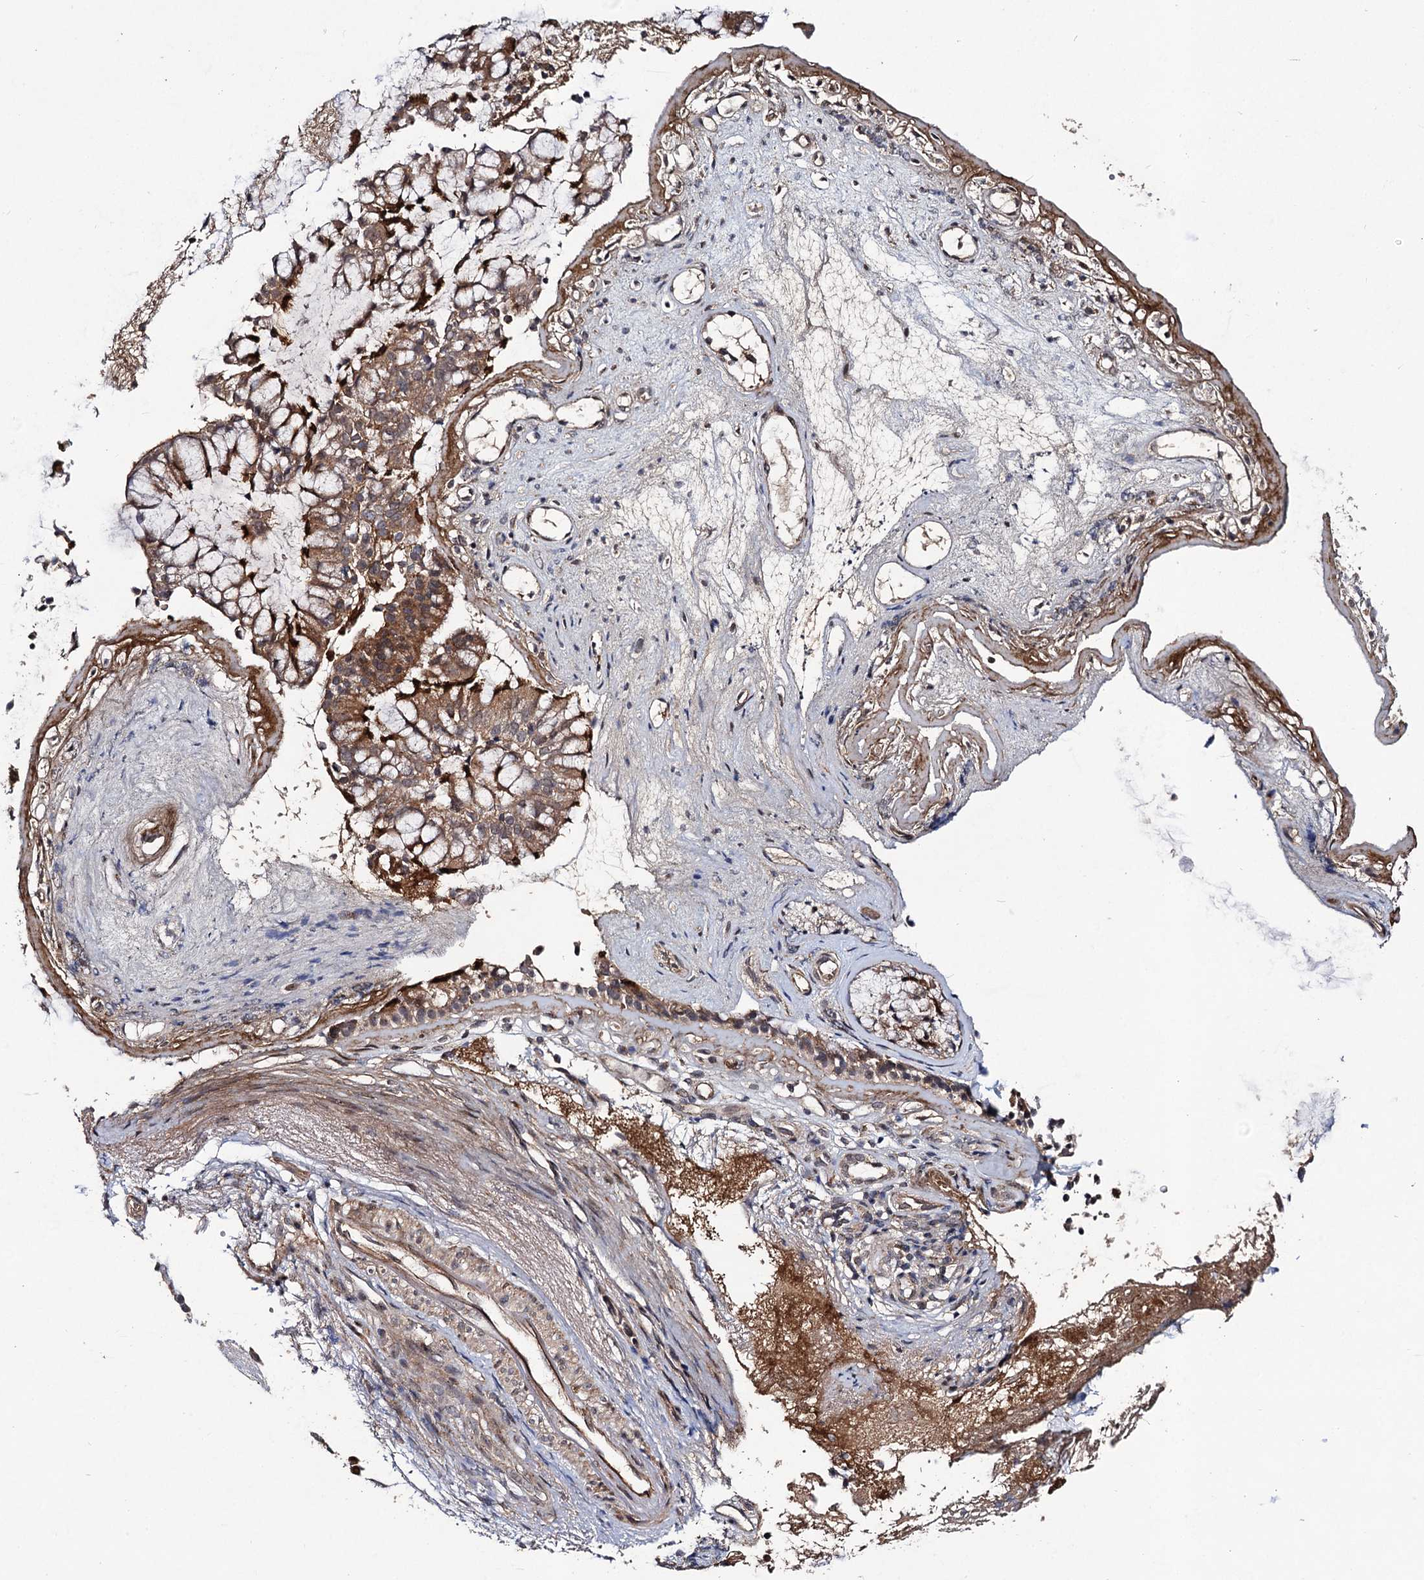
{"staining": {"intensity": "strong", "quantity": ">75%", "location": "cytoplasmic/membranous"}, "tissue": "nasopharynx", "cell_type": "Respiratory epithelial cells", "image_type": "normal", "snomed": [{"axis": "morphology", "description": "Normal tissue, NOS"}, {"axis": "topography", "description": "Nasopharynx"}], "caption": "Brown immunohistochemical staining in normal nasopharynx displays strong cytoplasmic/membranous expression in approximately >75% of respiratory epithelial cells.", "gene": "KXD1", "patient": {"sex": "female", "age": 39}}